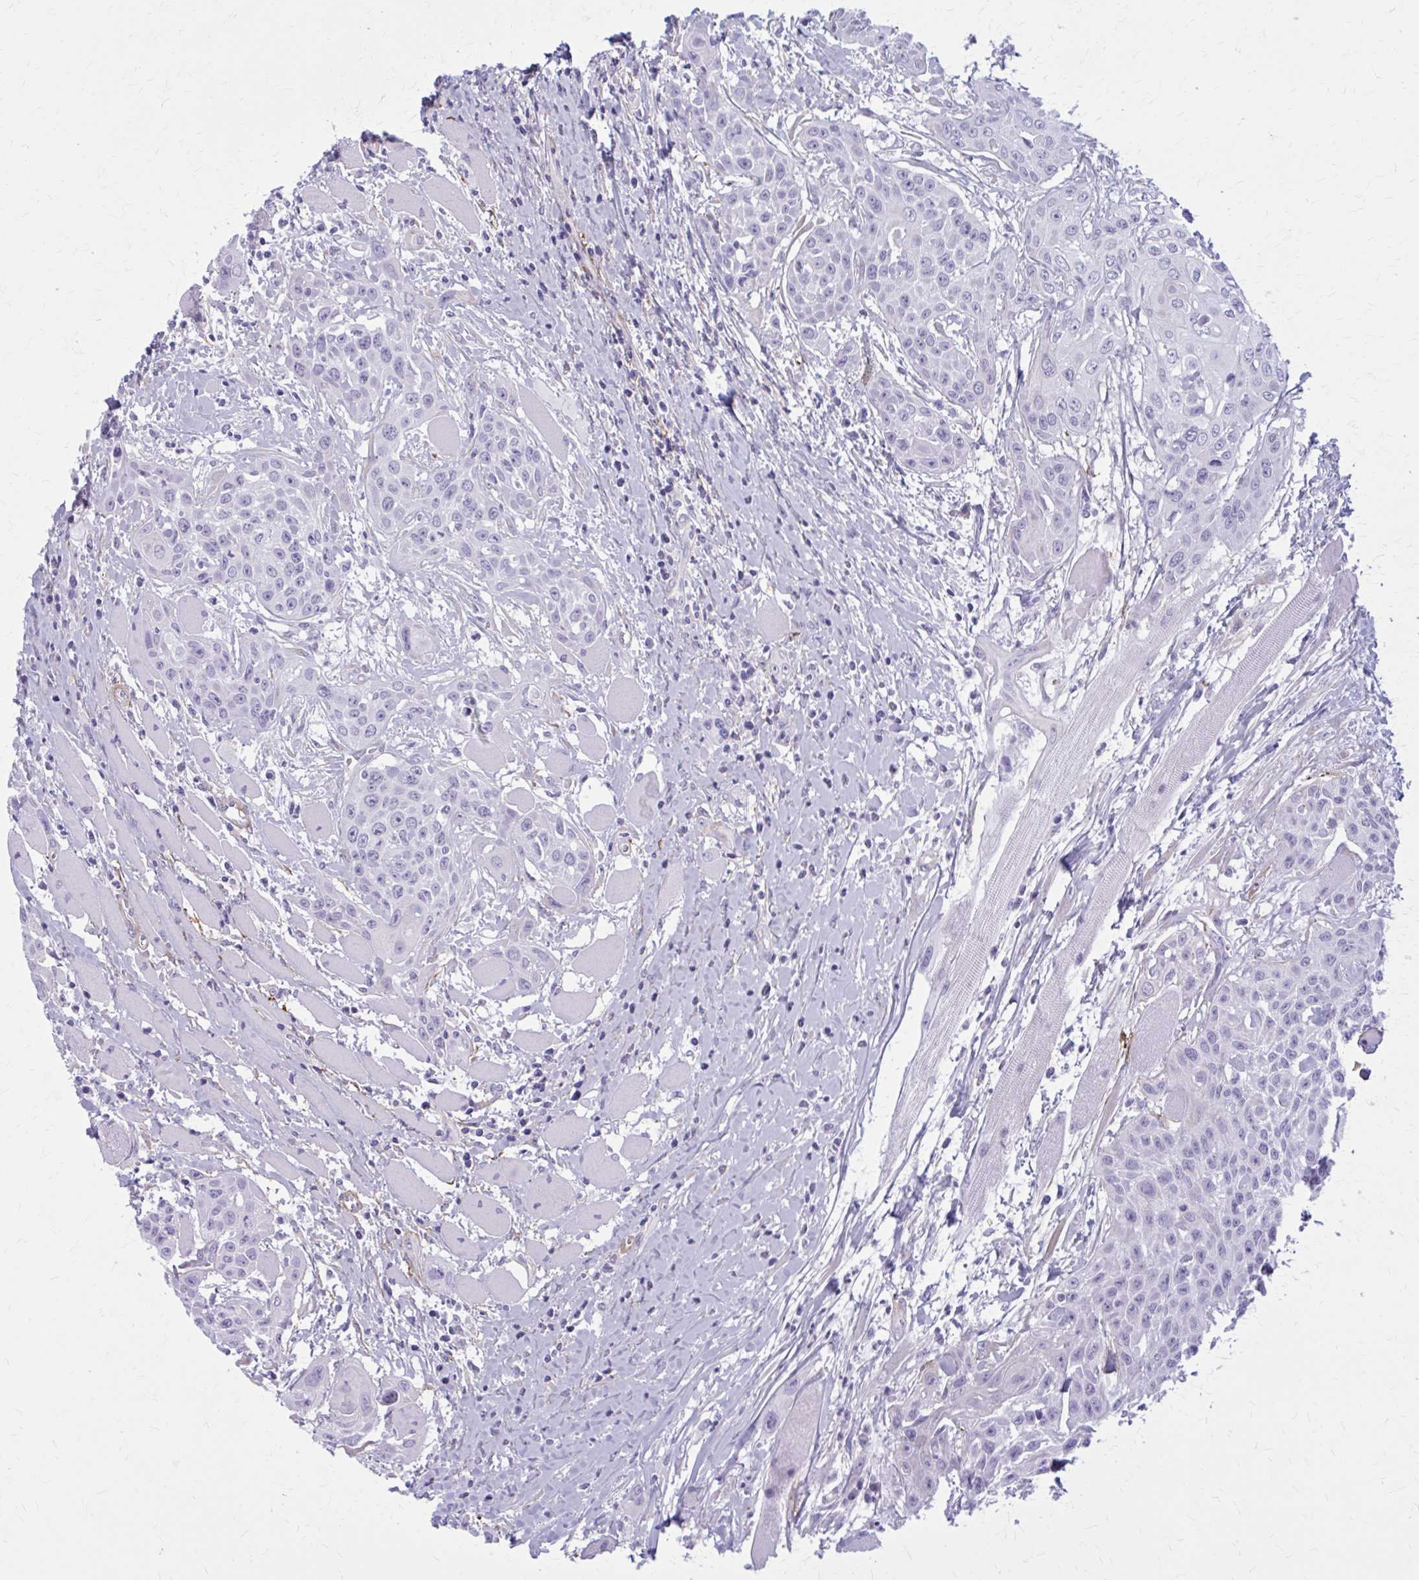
{"staining": {"intensity": "negative", "quantity": "none", "location": "none"}, "tissue": "head and neck cancer", "cell_type": "Tumor cells", "image_type": "cancer", "snomed": [{"axis": "morphology", "description": "Squamous cell carcinoma, NOS"}, {"axis": "topography", "description": "Head-Neck"}], "caption": "There is no significant staining in tumor cells of squamous cell carcinoma (head and neck).", "gene": "AKAP12", "patient": {"sex": "female", "age": 73}}